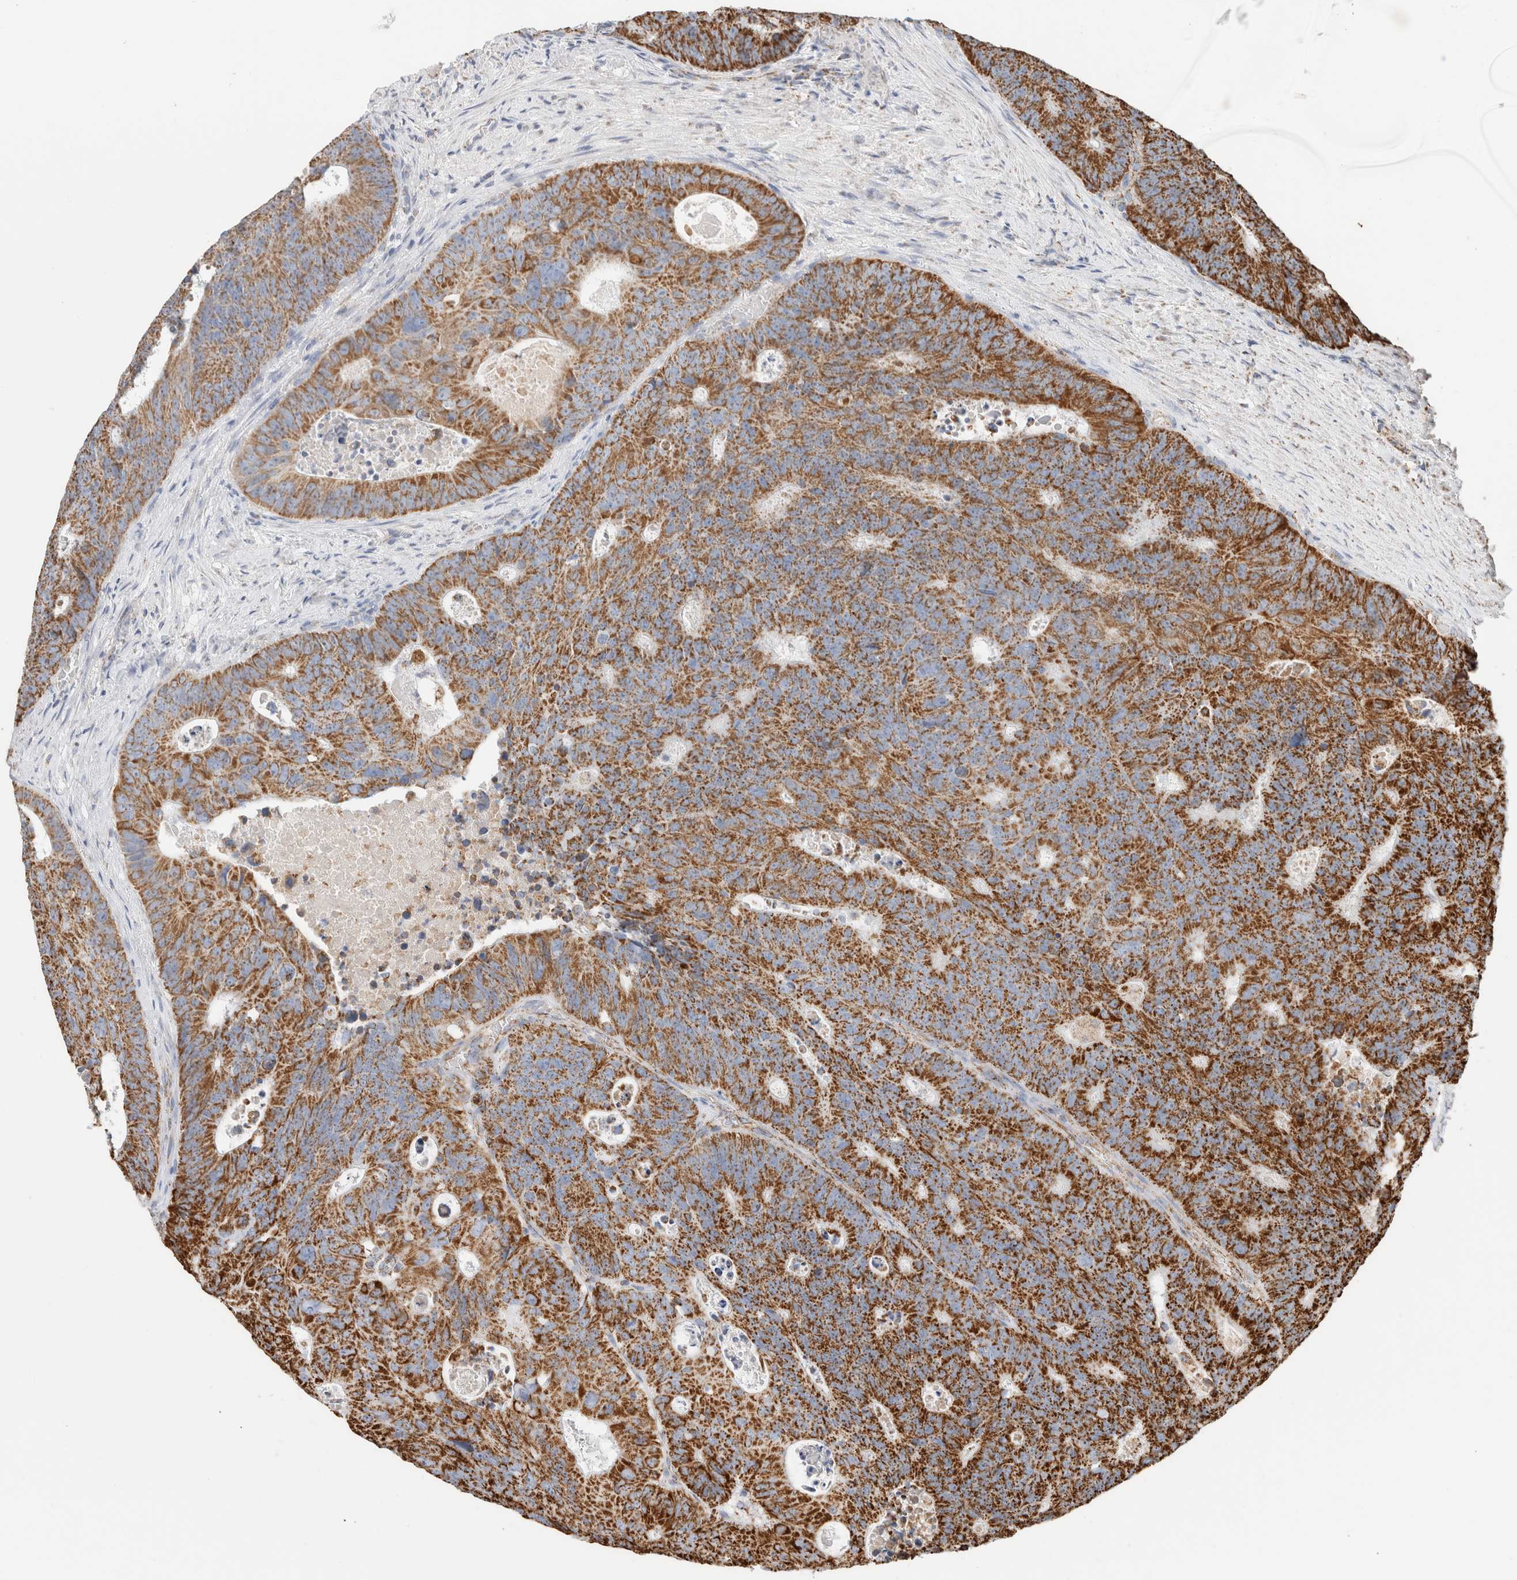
{"staining": {"intensity": "strong", "quantity": ">75%", "location": "cytoplasmic/membranous"}, "tissue": "colorectal cancer", "cell_type": "Tumor cells", "image_type": "cancer", "snomed": [{"axis": "morphology", "description": "Adenocarcinoma, NOS"}, {"axis": "topography", "description": "Colon"}], "caption": "Human colorectal cancer (adenocarcinoma) stained with a protein marker demonstrates strong staining in tumor cells.", "gene": "C1QBP", "patient": {"sex": "male", "age": 87}}